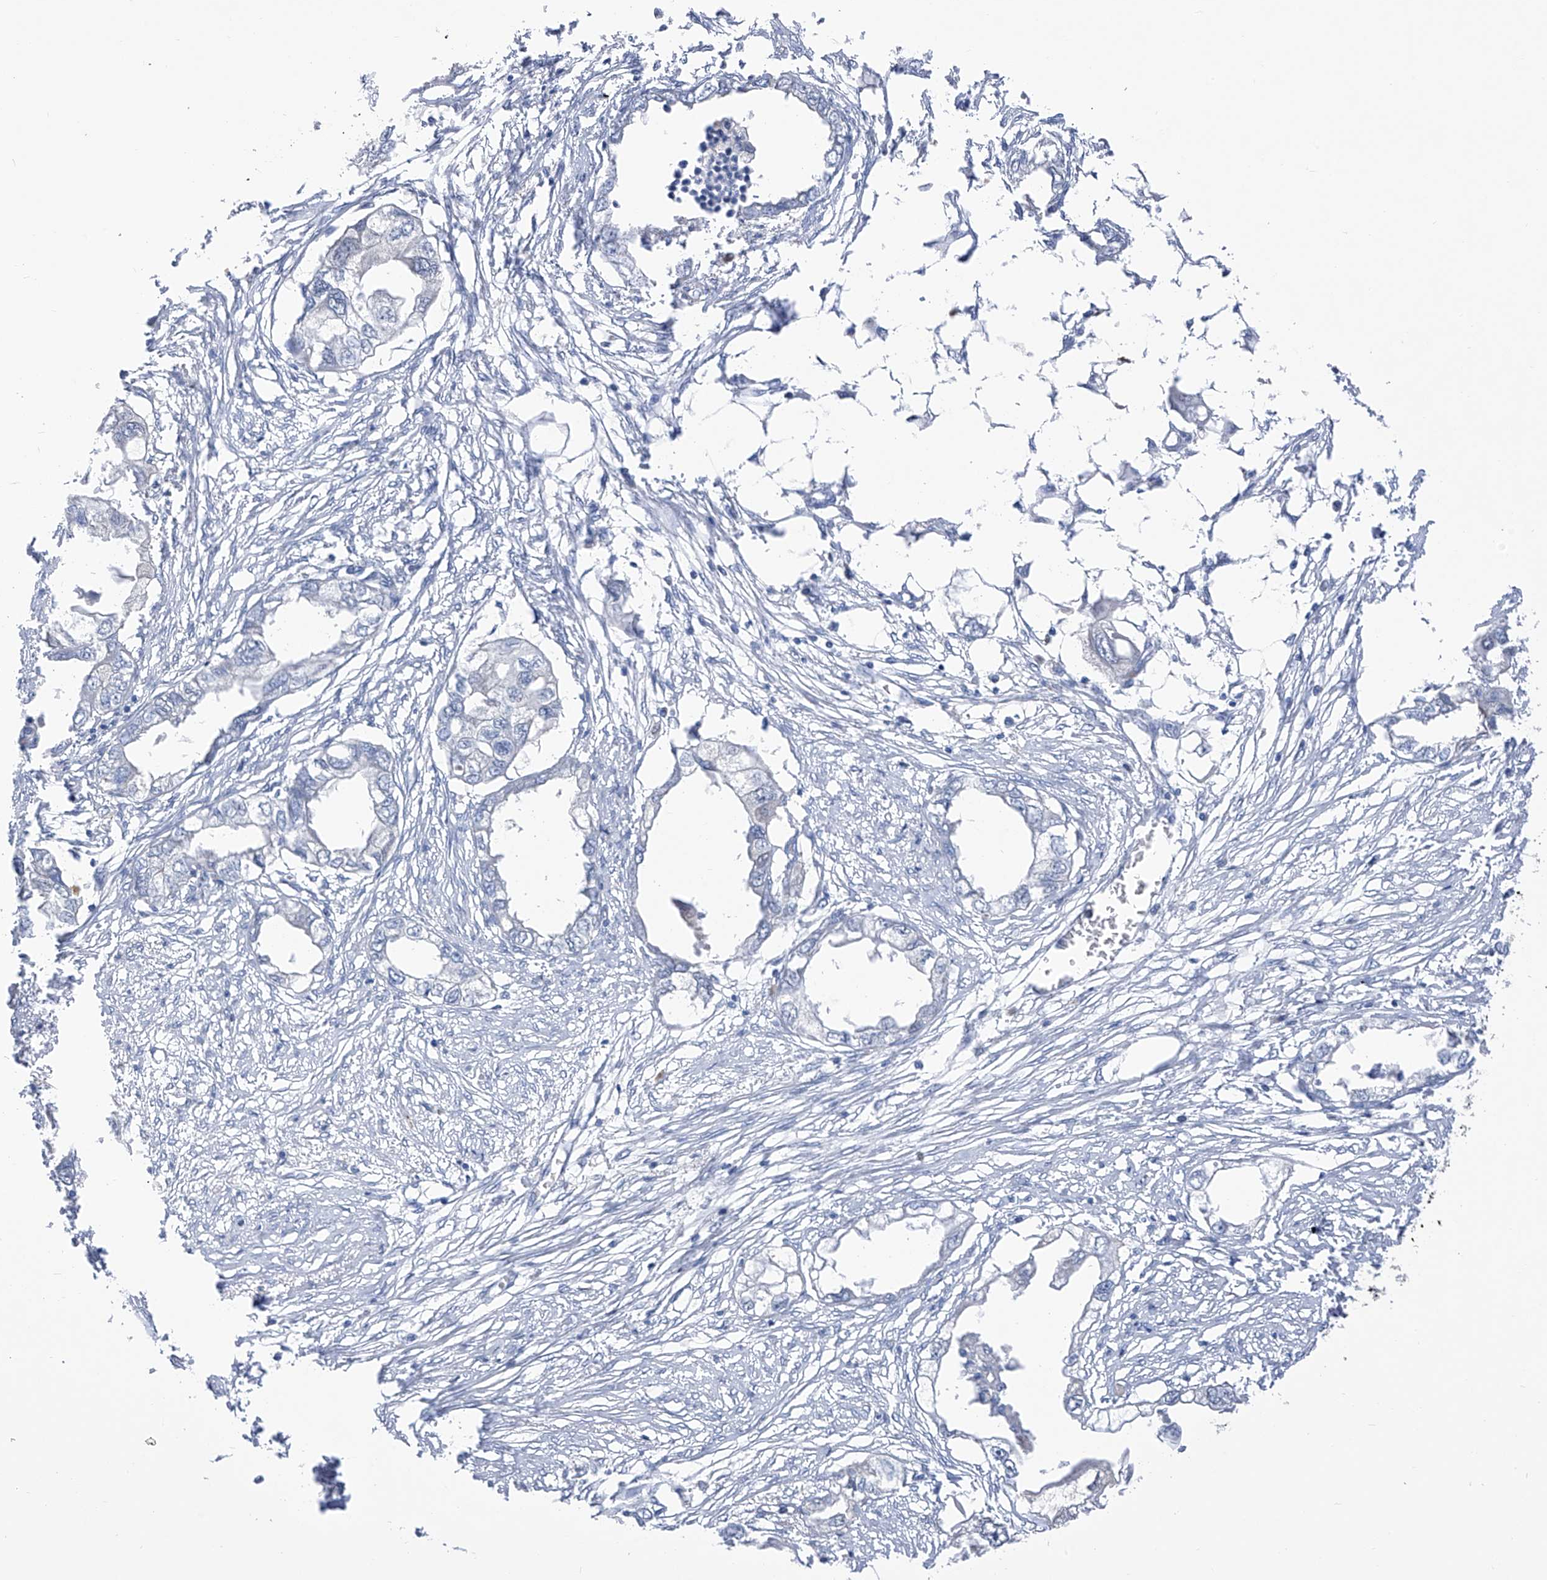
{"staining": {"intensity": "negative", "quantity": "none", "location": "none"}, "tissue": "endometrial cancer", "cell_type": "Tumor cells", "image_type": "cancer", "snomed": [{"axis": "morphology", "description": "Adenocarcinoma, NOS"}, {"axis": "morphology", "description": "Adenocarcinoma, metastatic, NOS"}, {"axis": "topography", "description": "Adipose tissue"}, {"axis": "topography", "description": "Endometrium"}], "caption": "A micrograph of human endometrial cancer is negative for staining in tumor cells.", "gene": "SLCO4A1", "patient": {"sex": "female", "age": 67}}